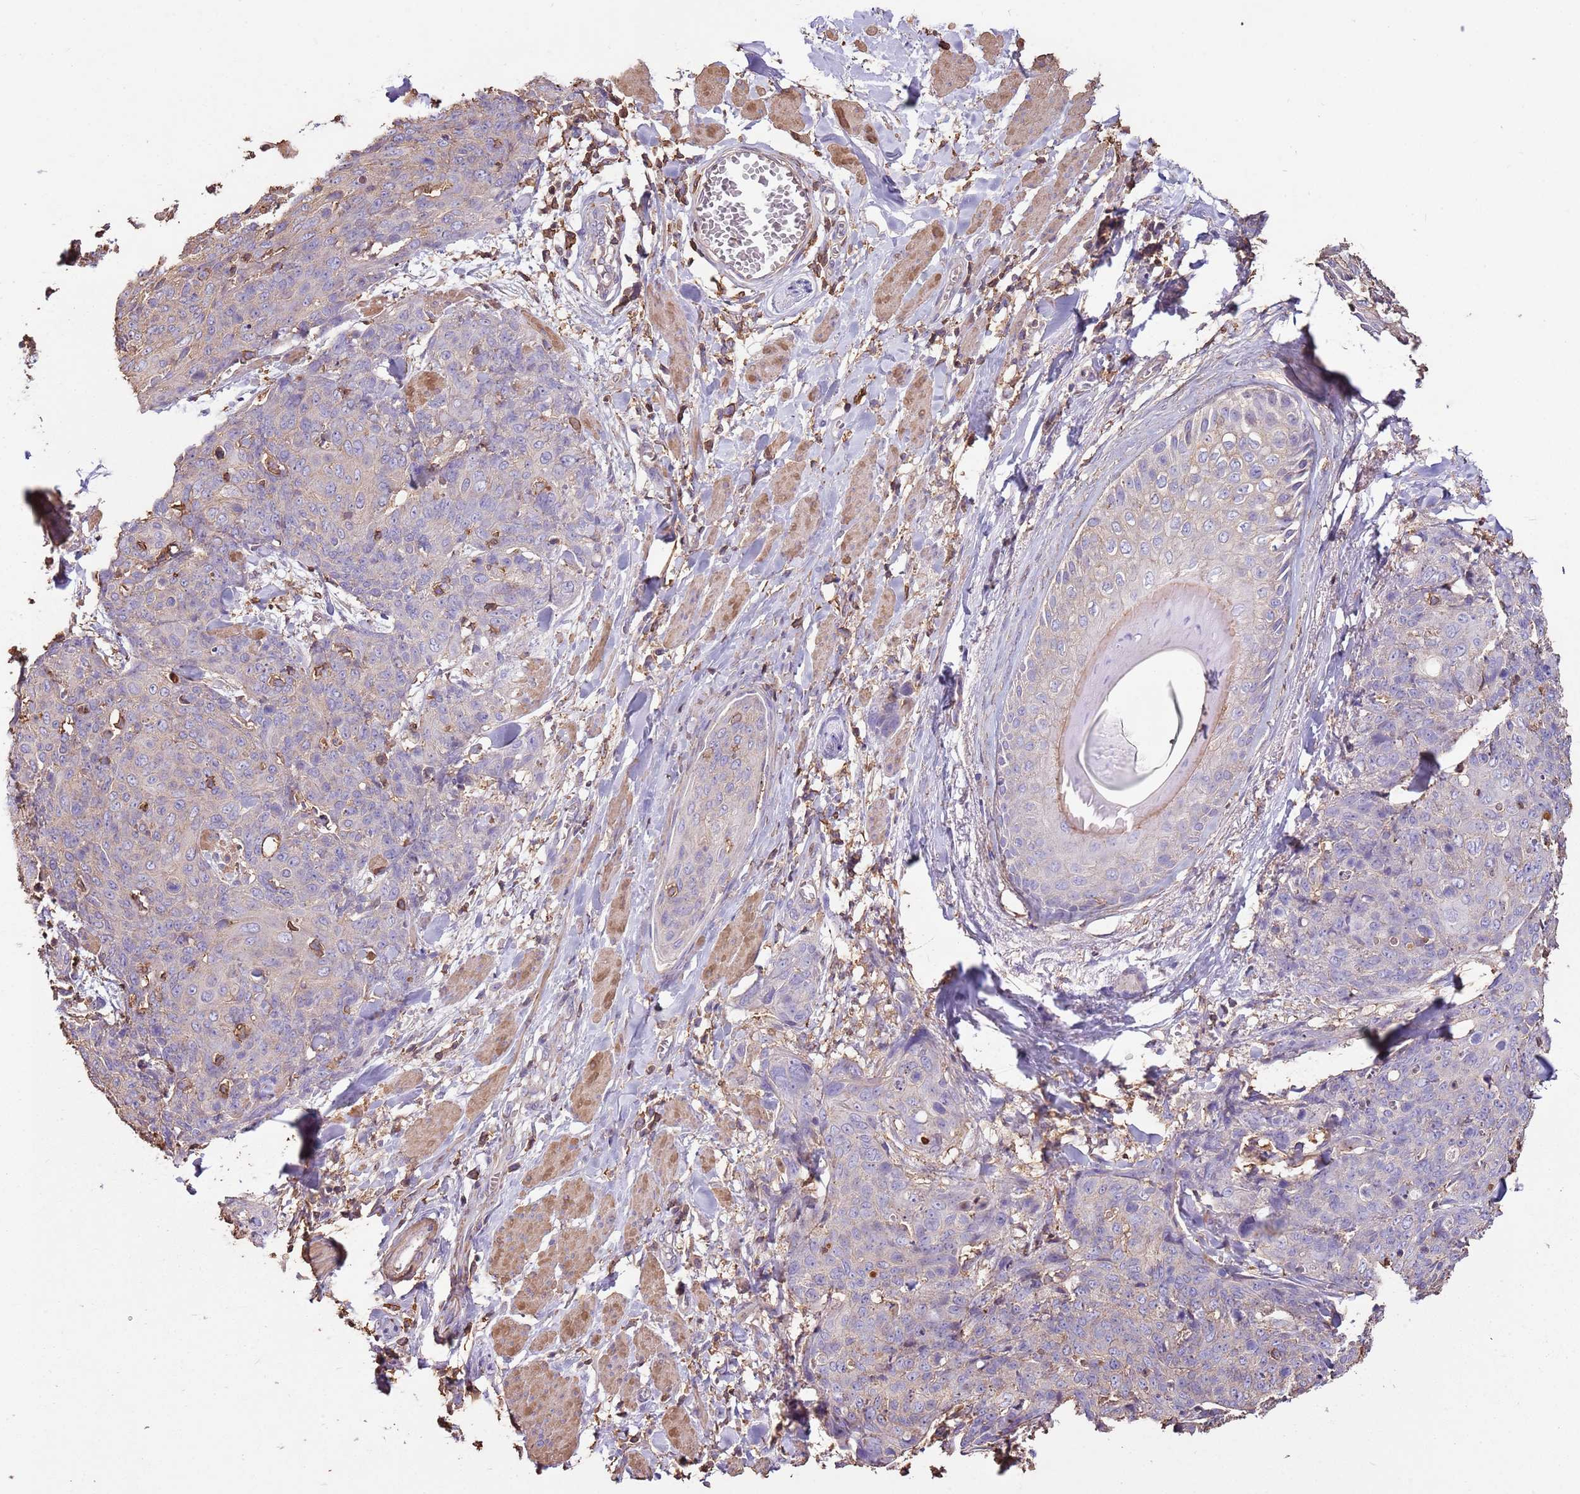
{"staining": {"intensity": "negative", "quantity": "none", "location": "none"}, "tissue": "skin cancer", "cell_type": "Tumor cells", "image_type": "cancer", "snomed": [{"axis": "morphology", "description": "Squamous cell carcinoma, NOS"}, {"axis": "topography", "description": "Skin"}, {"axis": "topography", "description": "Vulva"}], "caption": "Immunohistochemistry photomicrograph of neoplastic tissue: human skin squamous cell carcinoma stained with DAB demonstrates no significant protein positivity in tumor cells. (Immunohistochemistry (ihc), brightfield microscopy, high magnification).", "gene": "ARL10", "patient": {"sex": "female", "age": 85}}